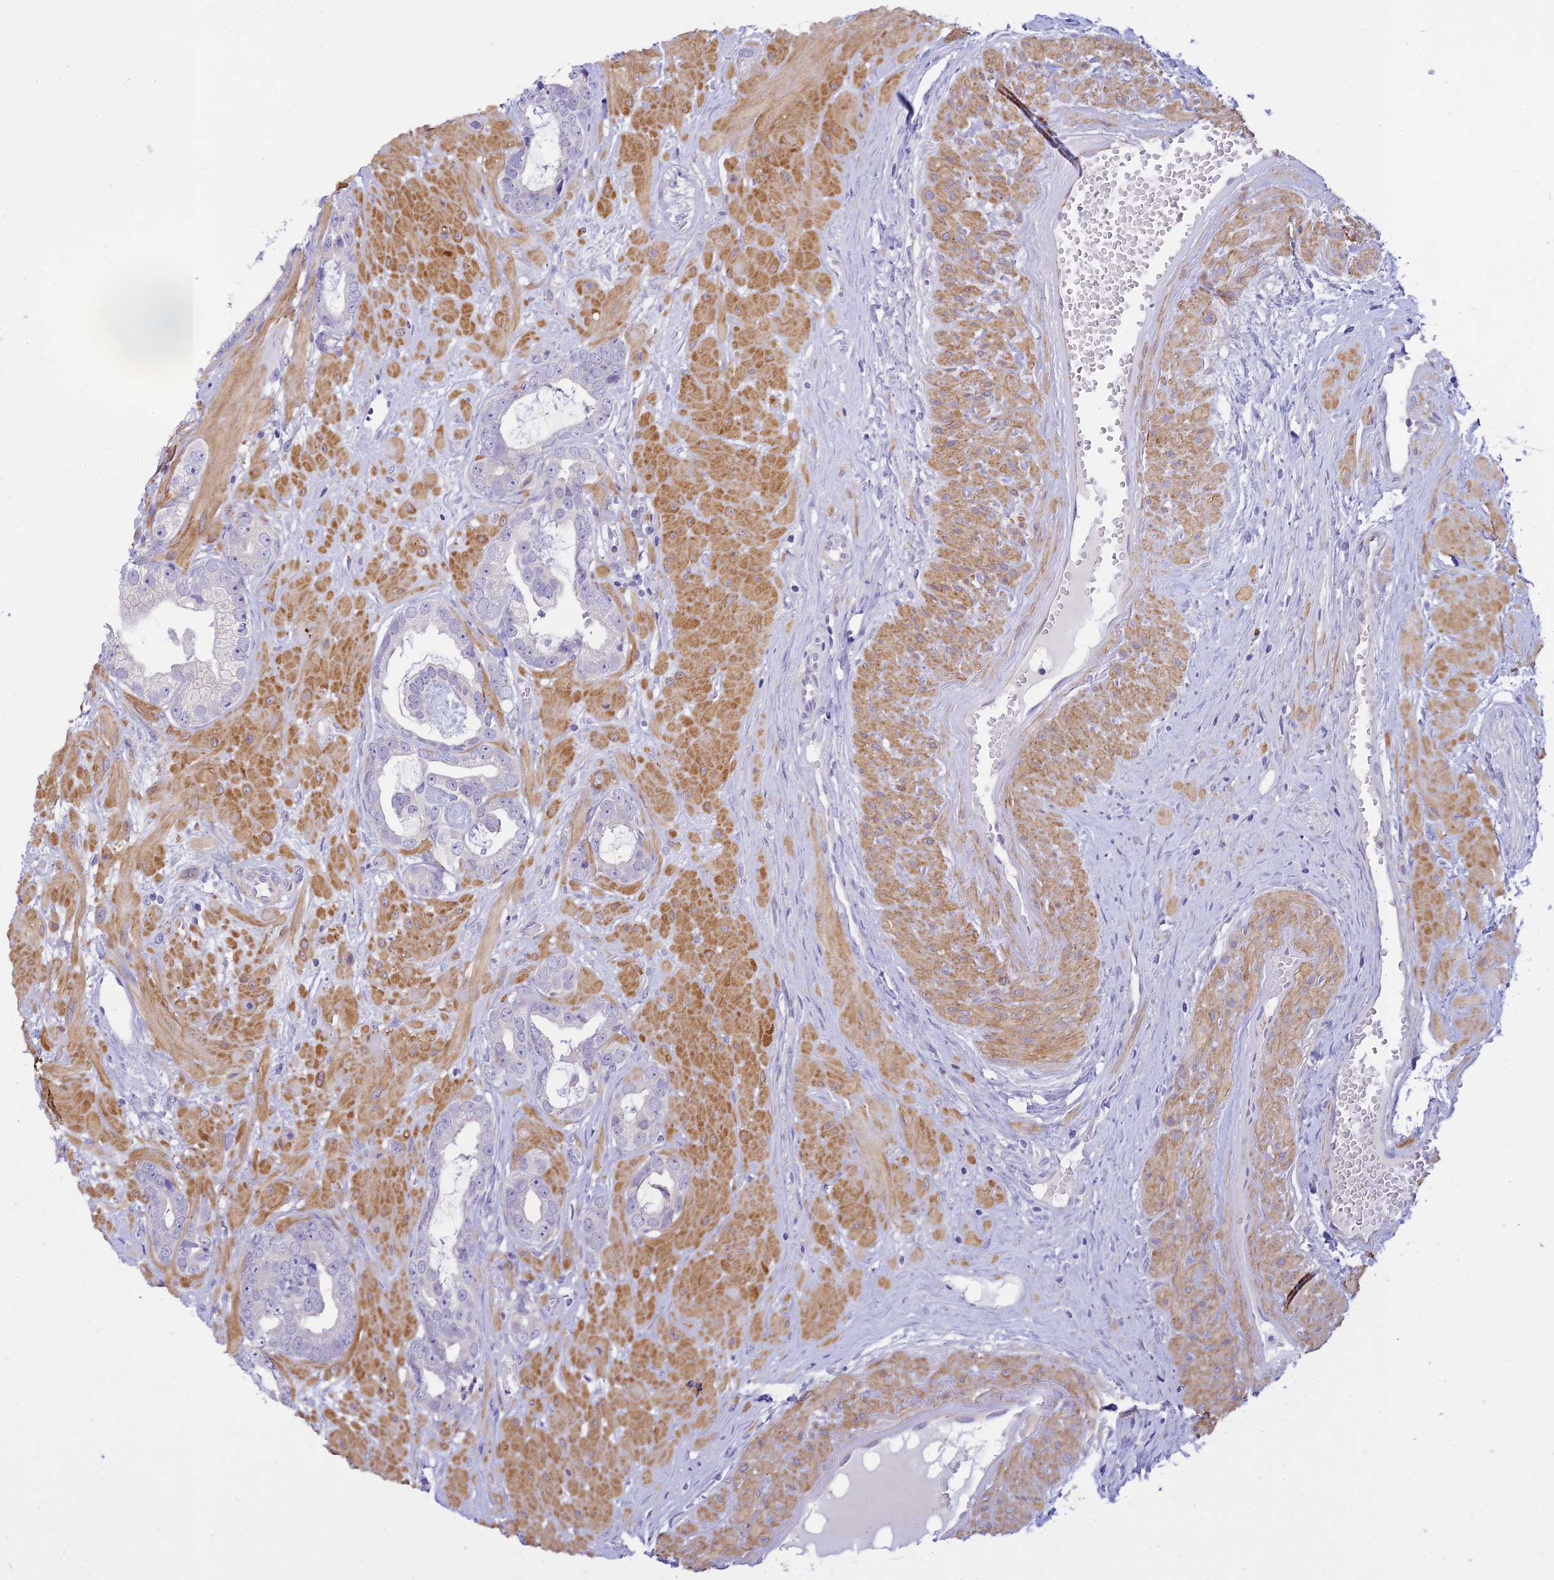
{"staining": {"intensity": "negative", "quantity": "none", "location": "none"}, "tissue": "prostate cancer", "cell_type": "Tumor cells", "image_type": "cancer", "snomed": [{"axis": "morphology", "description": "Adenocarcinoma, Low grade"}, {"axis": "topography", "description": "Prostate"}], "caption": "Micrograph shows no protein expression in tumor cells of low-grade adenocarcinoma (prostate) tissue.", "gene": "FBXW4", "patient": {"sex": "male", "age": 64}}